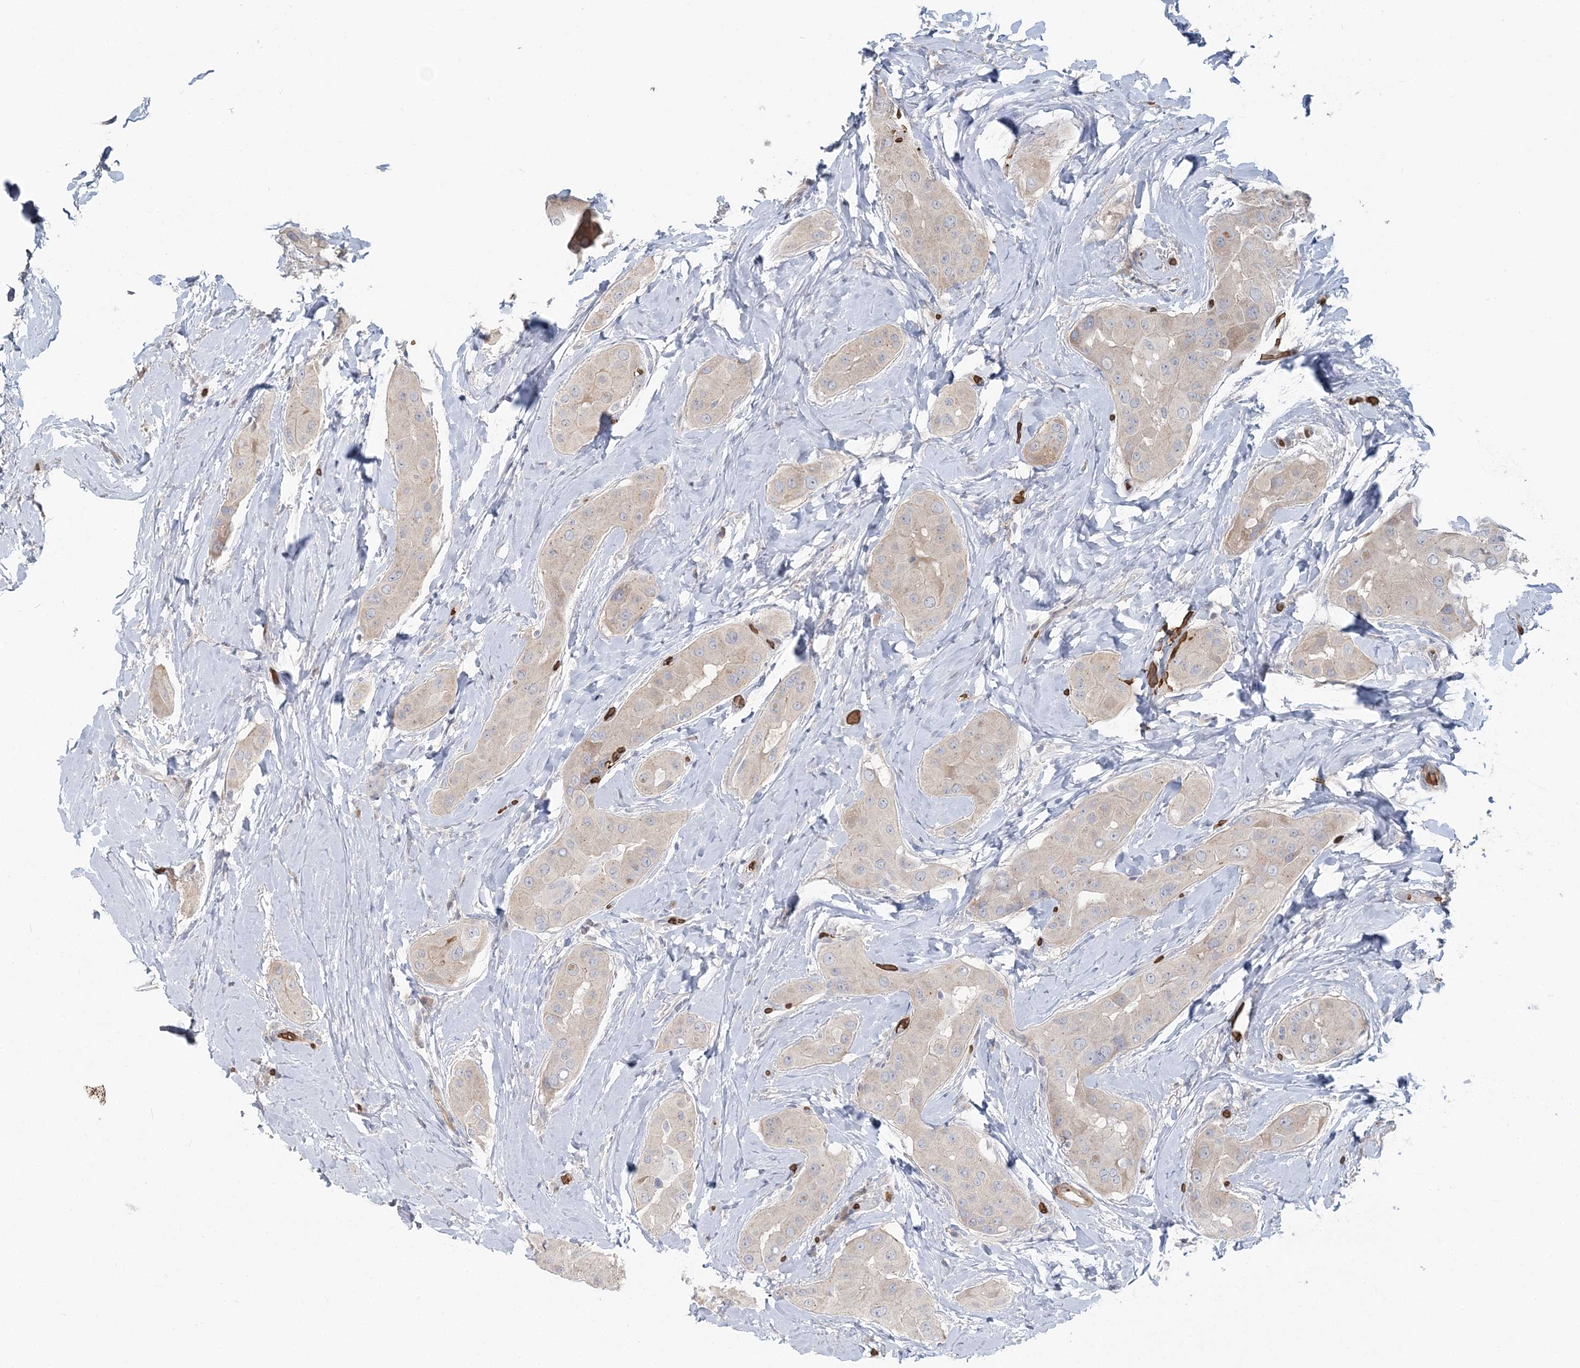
{"staining": {"intensity": "weak", "quantity": "<25%", "location": "cytoplasmic/membranous"}, "tissue": "thyroid cancer", "cell_type": "Tumor cells", "image_type": "cancer", "snomed": [{"axis": "morphology", "description": "Papillary adenocarcinoma, NOS"}, {"axis": "topography", "description": "Thyroid gland"}], "caption": "Image shows no protein positivity in tumor cells of thyroid papillary adenocarcinoma tissue. (DAB (3,3'-diaminobenzidine) IHC visualized using brightfield microscopy, high magnification).", "gene": "SERINC1", "patient": {"sex": "male", "age": 33}}